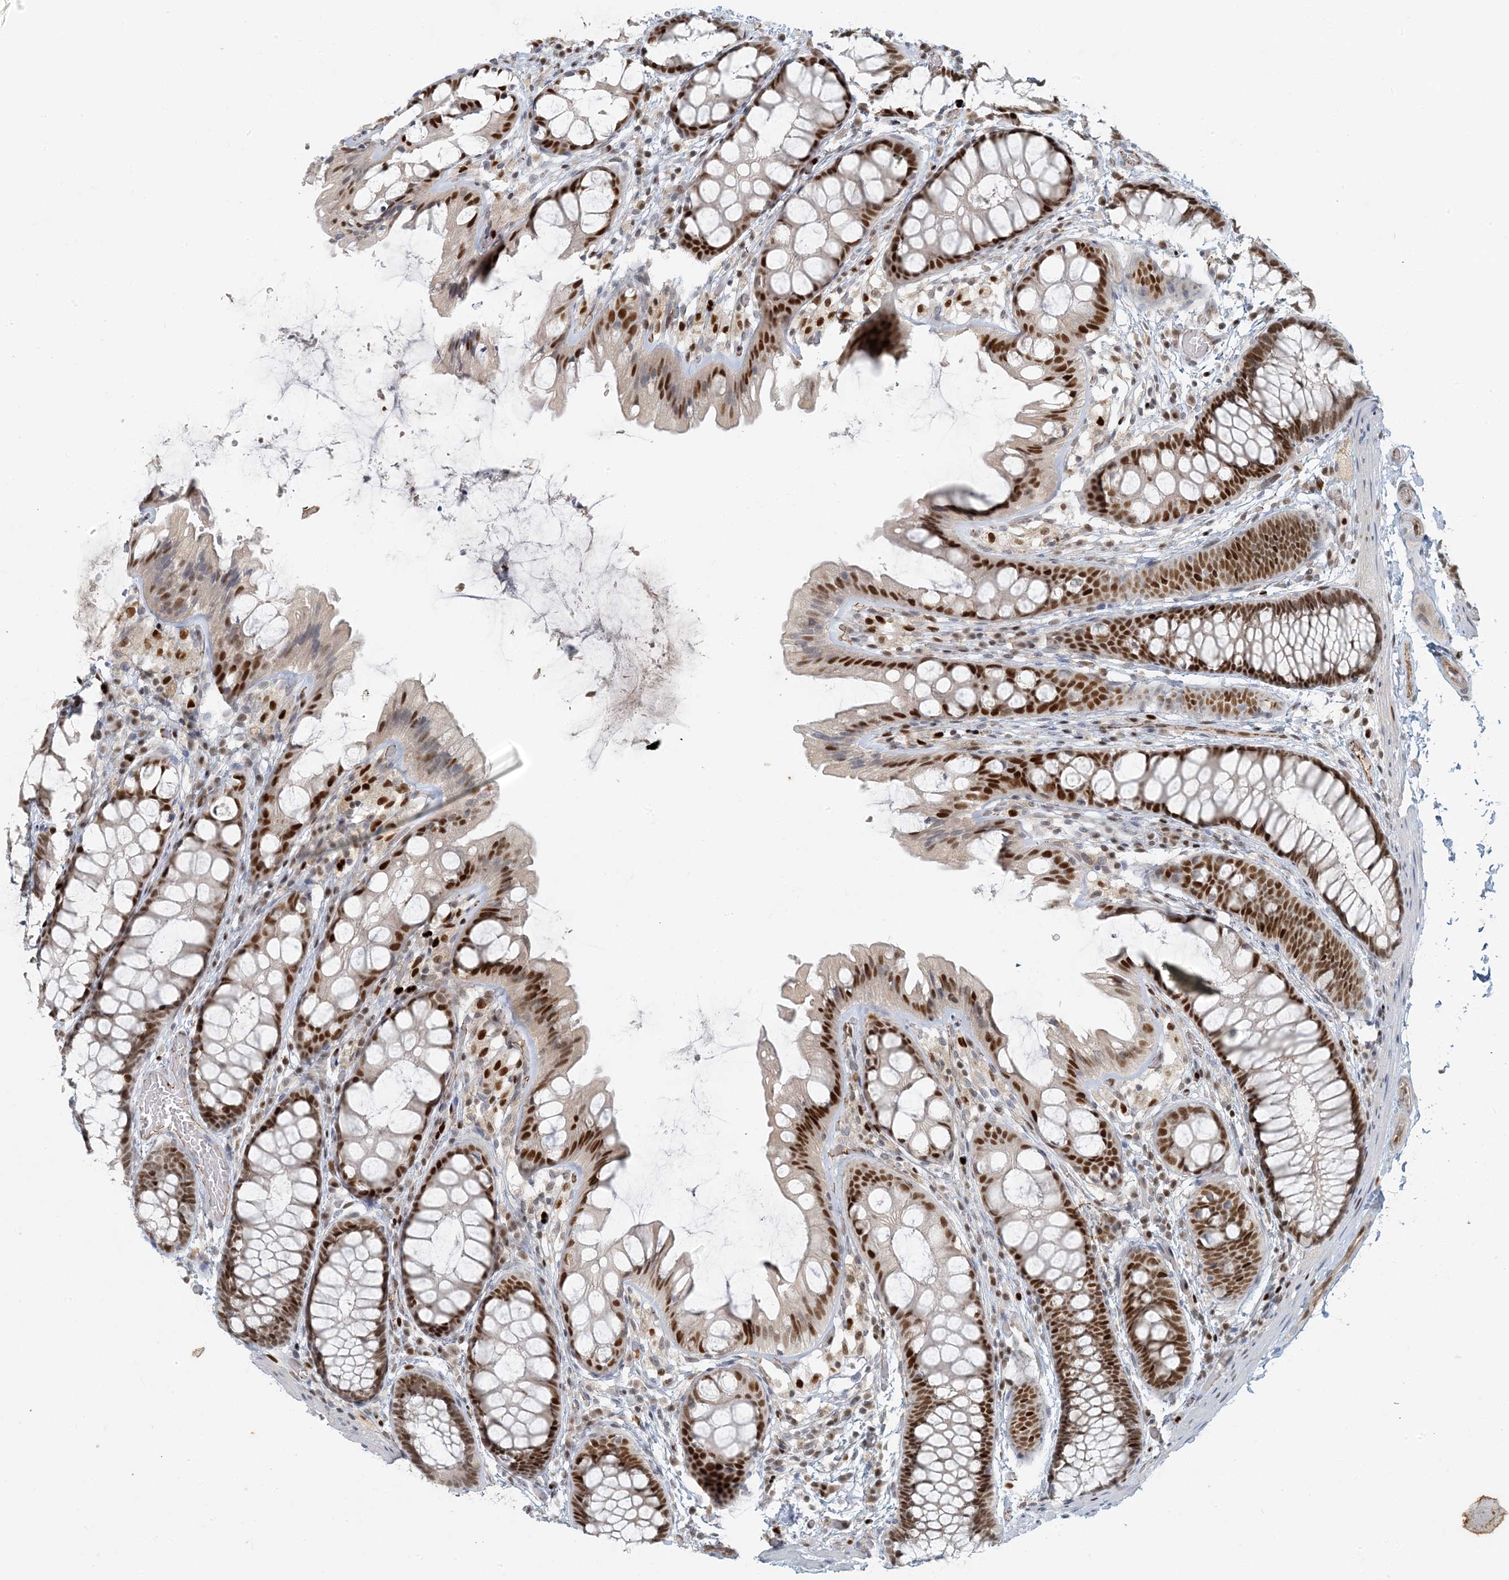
{"staining": {"intensity": "weak", "quantity": ">75%", "location": "cytoplasmic/membranous"}, "tissue": "colon", "cell_type": "Endothelial cells", "image_type": "normal", "snomed": [{"axis": "morphology", "description": "Normal tissue, NOS"}, {"axis": "topography", "description": "Colon"}], "caption": "This is an image of IHC staining of unremarkable colon, which shows weak staining in the cytoplasmic/membranous of endothelial cells.", "gene": "AK9", "patient": {"sex": "male", "age": 47}}